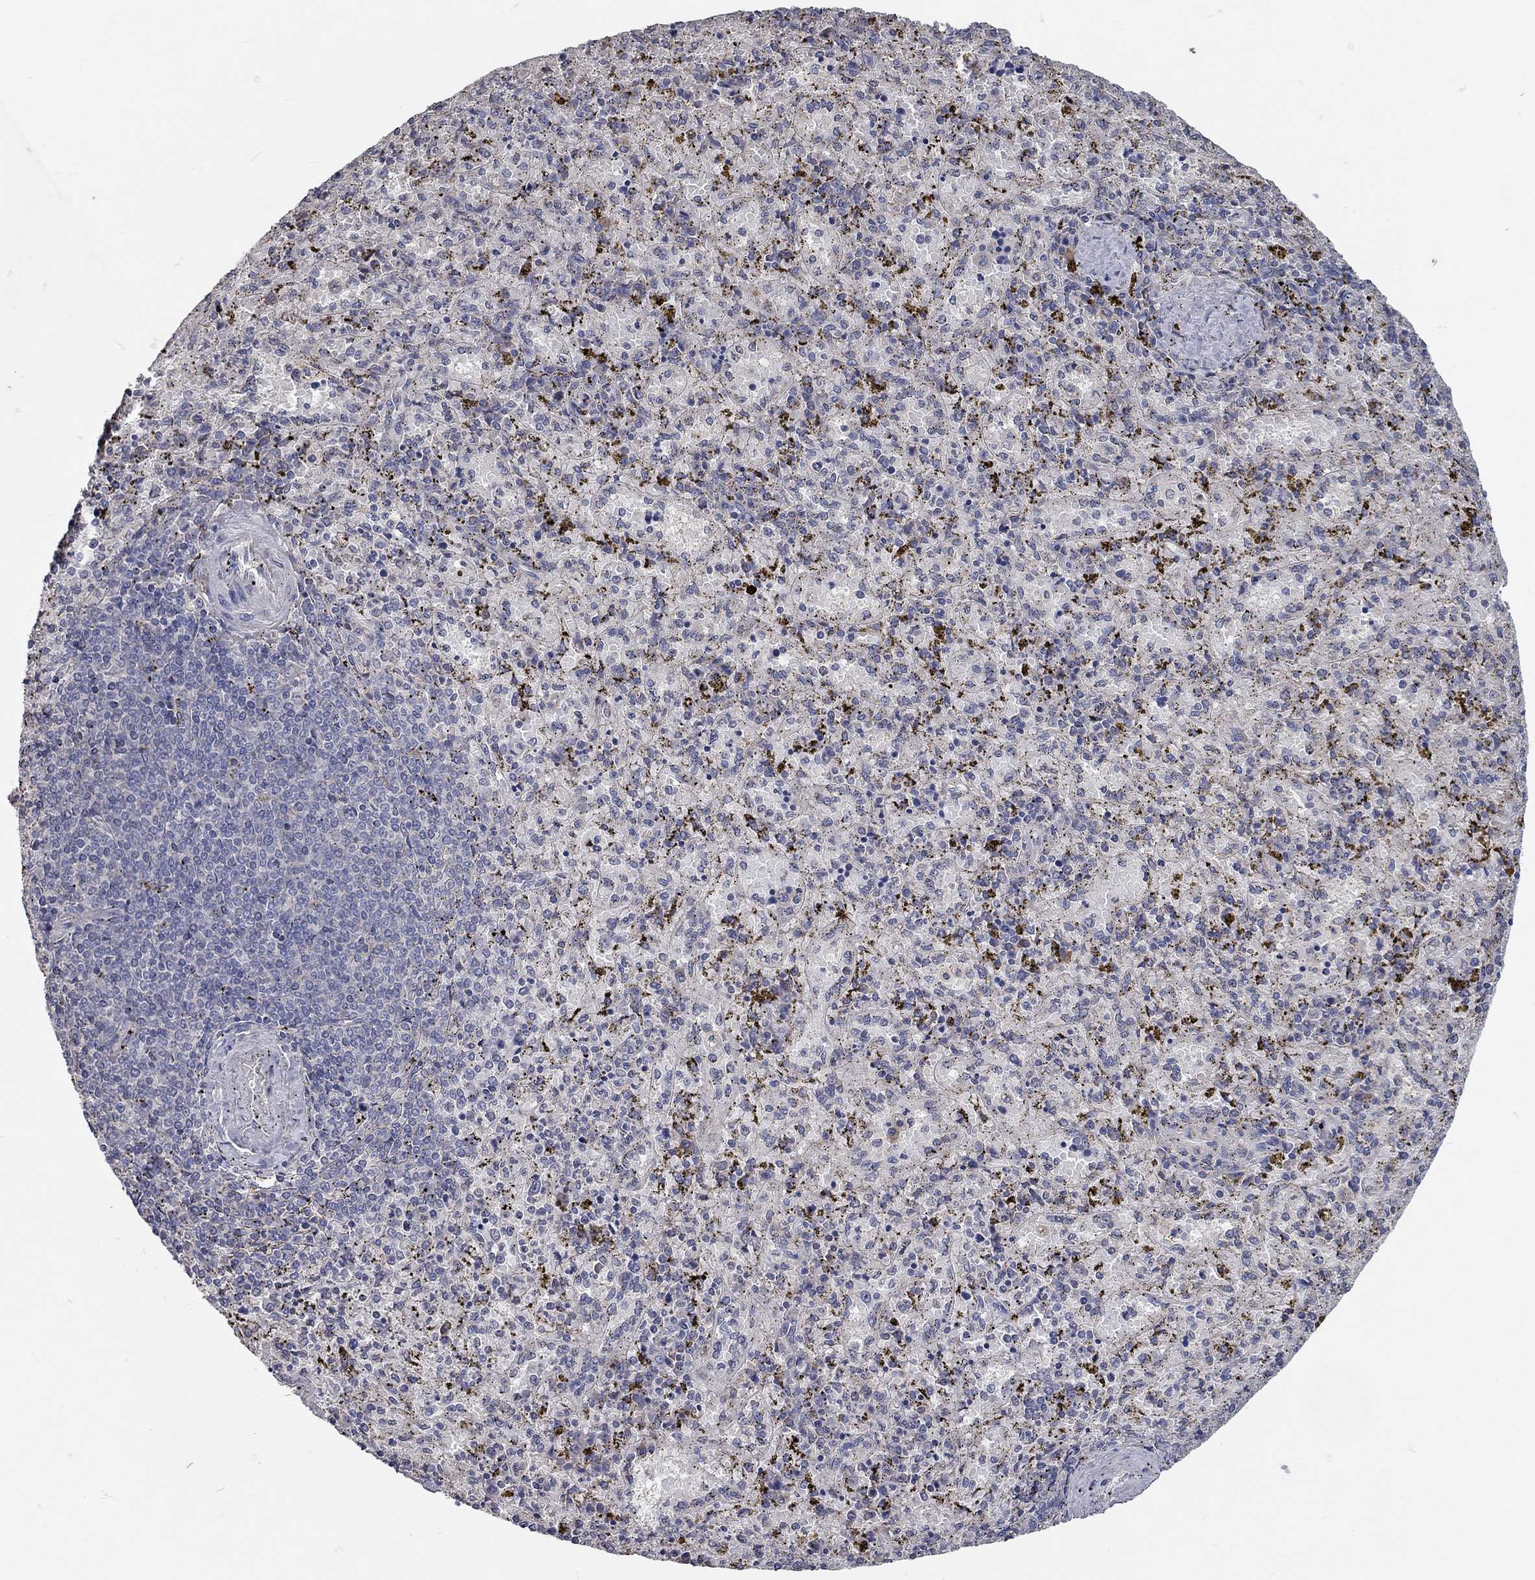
{"staining": {"intensity": "negative", "quantity": "none", "location": "none"}, "tissue": "spleen", "cell_type": "Cells in red pulp", "image_type": "normal", "snomed": [{"axis": "morphology", "description": "Normal tissue, NOS"}, {"axis": "topography", "description": "Spleen"}], "caption": "DAB immunohistochemical staining of unremarkable spleen demonstrates no significant positivity in cells in red pulp.", "gene": "XAGE2", "patient": {"sex": "female", "age": 50}}